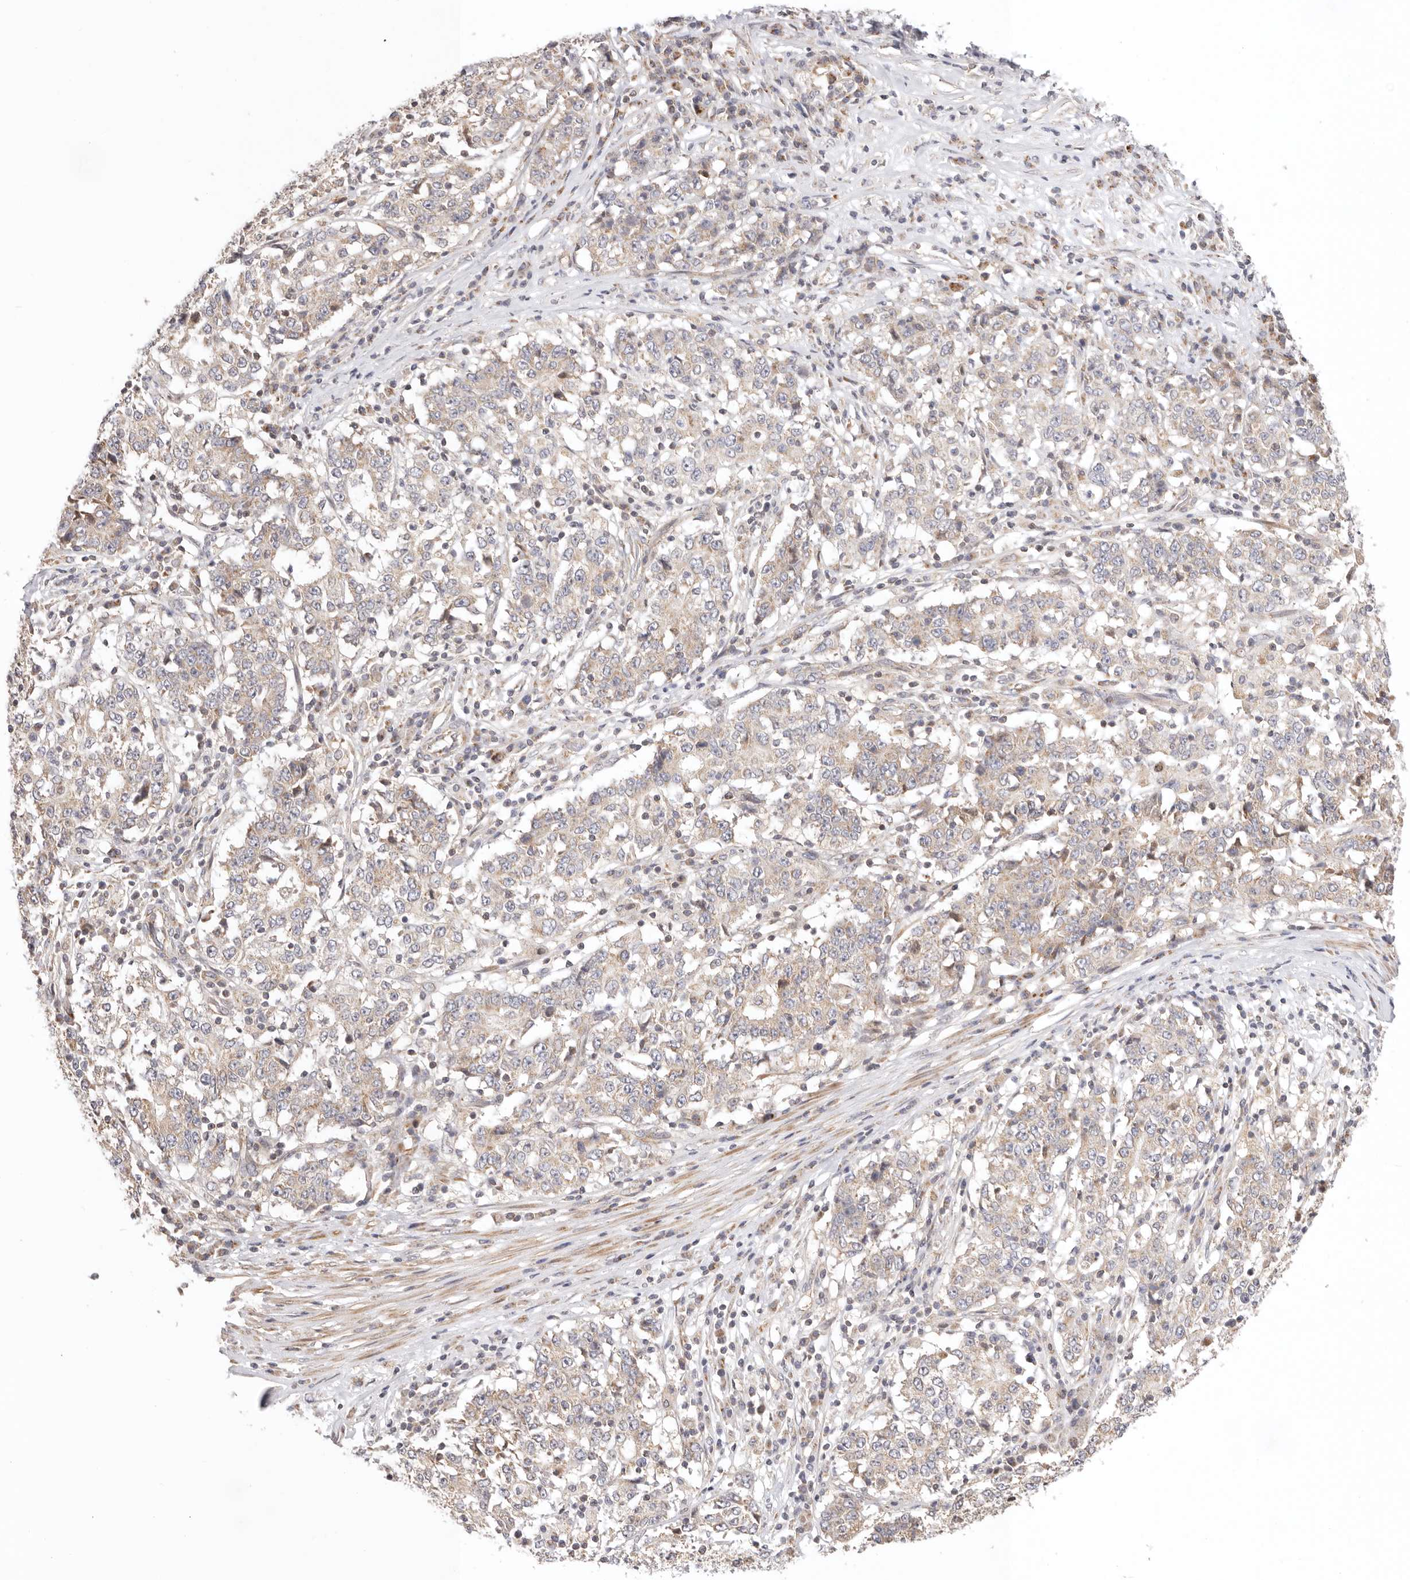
{"staining": {"intensity": "weak", "quantity": "<25%", "location": "cytoplasmic/membranous"}, "tissue": "stomach cancer", "cell_type": "Tumor cells", "image_type": "cancer", "snomed": [{"axis": "morphology", "description": "Adenocarcinoma, NOS"}, {"axis": "topography", "description": "Stomach"}], "caption": "Immunohistochemistry micrograph of stomach cancer (adenocarcinoma) stained for a protein (brown), which displays no expression in tumor cells.", "gene": "KCMF1", "patient": {"sex": "male", "age": 59}}